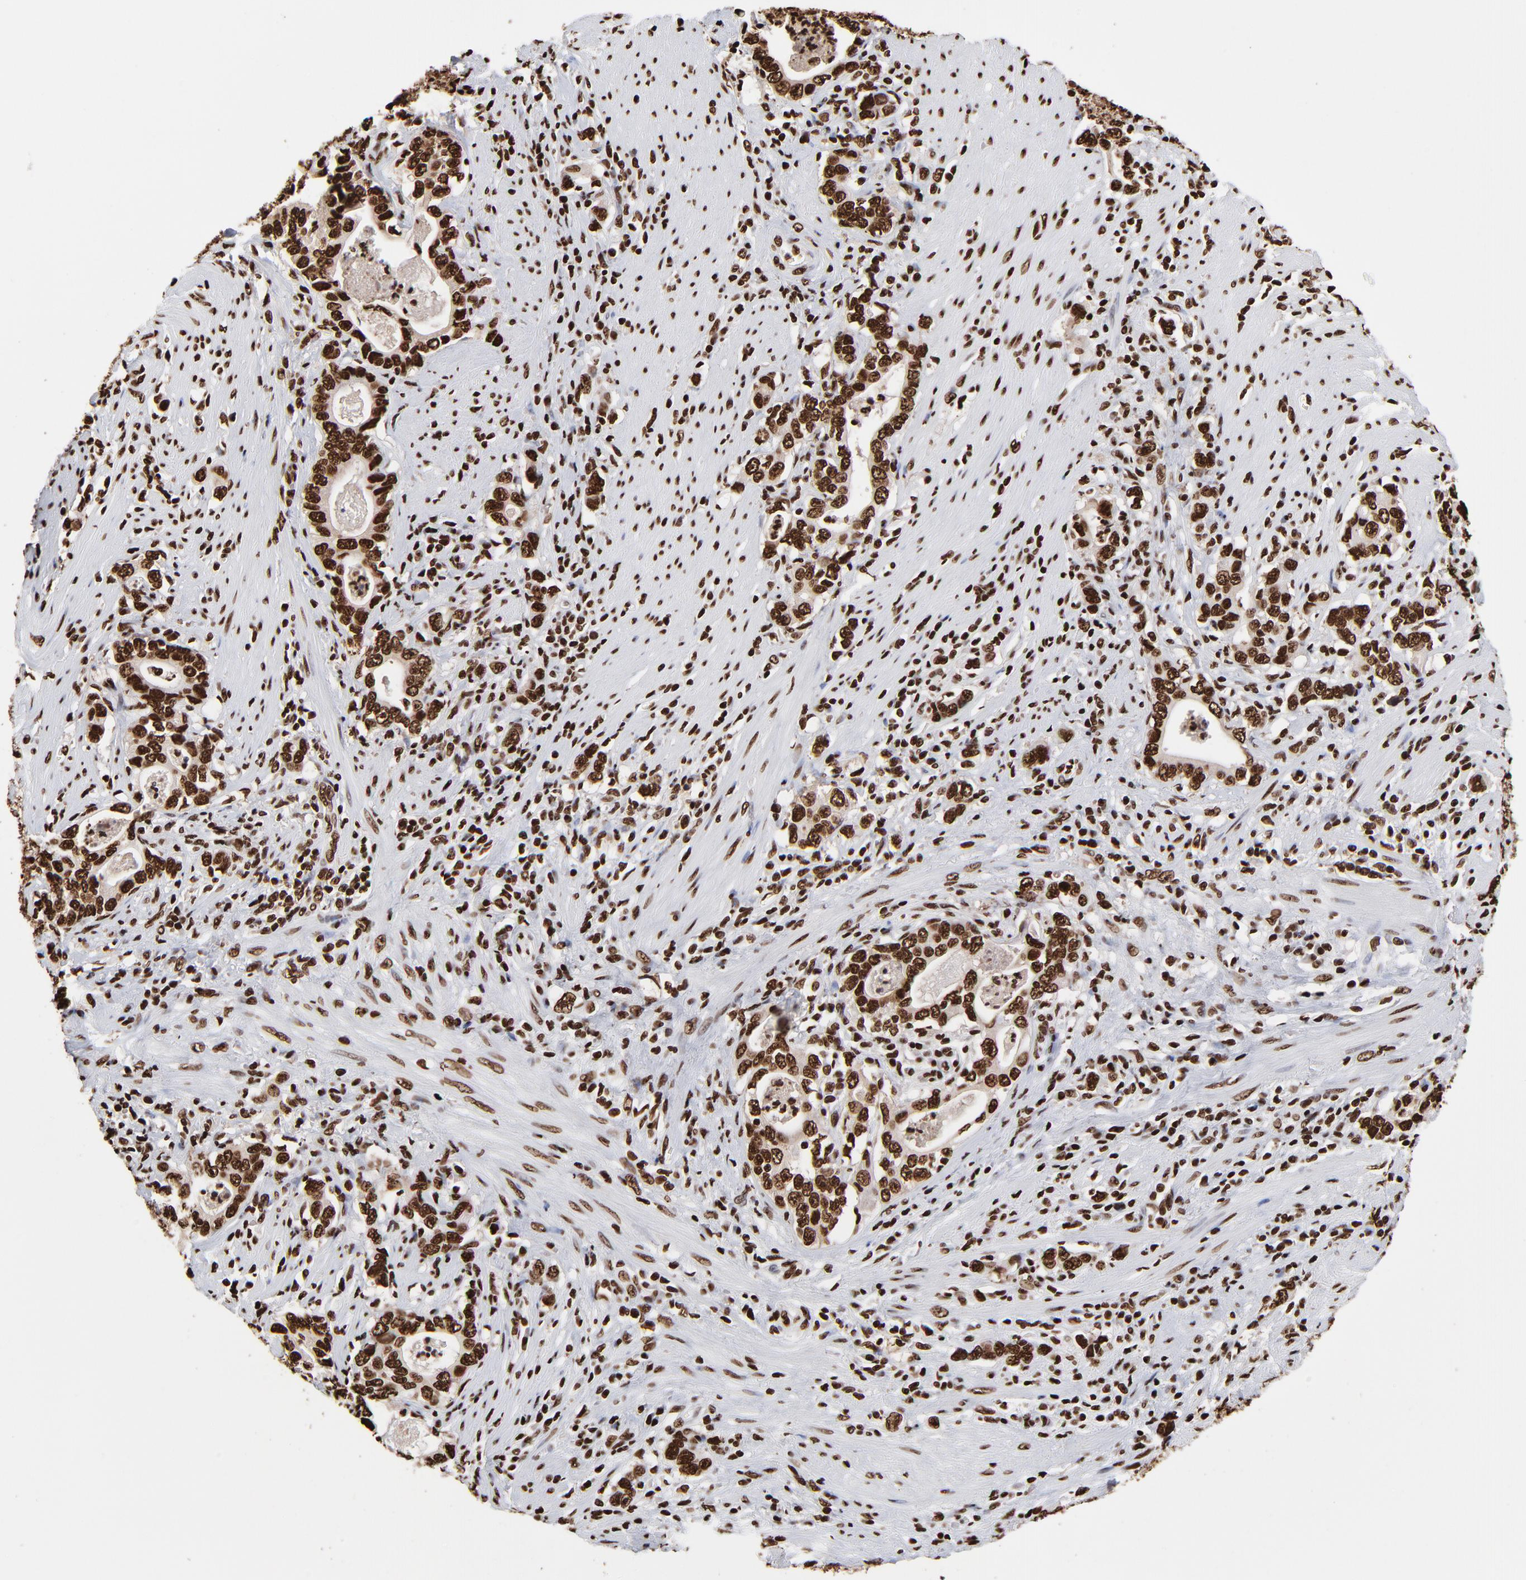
{"staining": {"intensity": "strong", "quantity": ">75%", "location": "nuclear"}, "tissue": "stomach cancer", "cell_type": "Tumor cells", "image_type": "cancer", "snomed": [{"axis": "morphology", "description": "Adenocarcinoma, NOS"}, {"axis": "topography", "description": "Stomach, lower"}], "caption": "Stomach cancer (adenocarcinoma) tissue displays strong nuclear expression in about >75% of tumor cells, visualized by immunohistochemistry.", "gene": "ZNF544", "patient": {"sex": "female", "age": 72}}